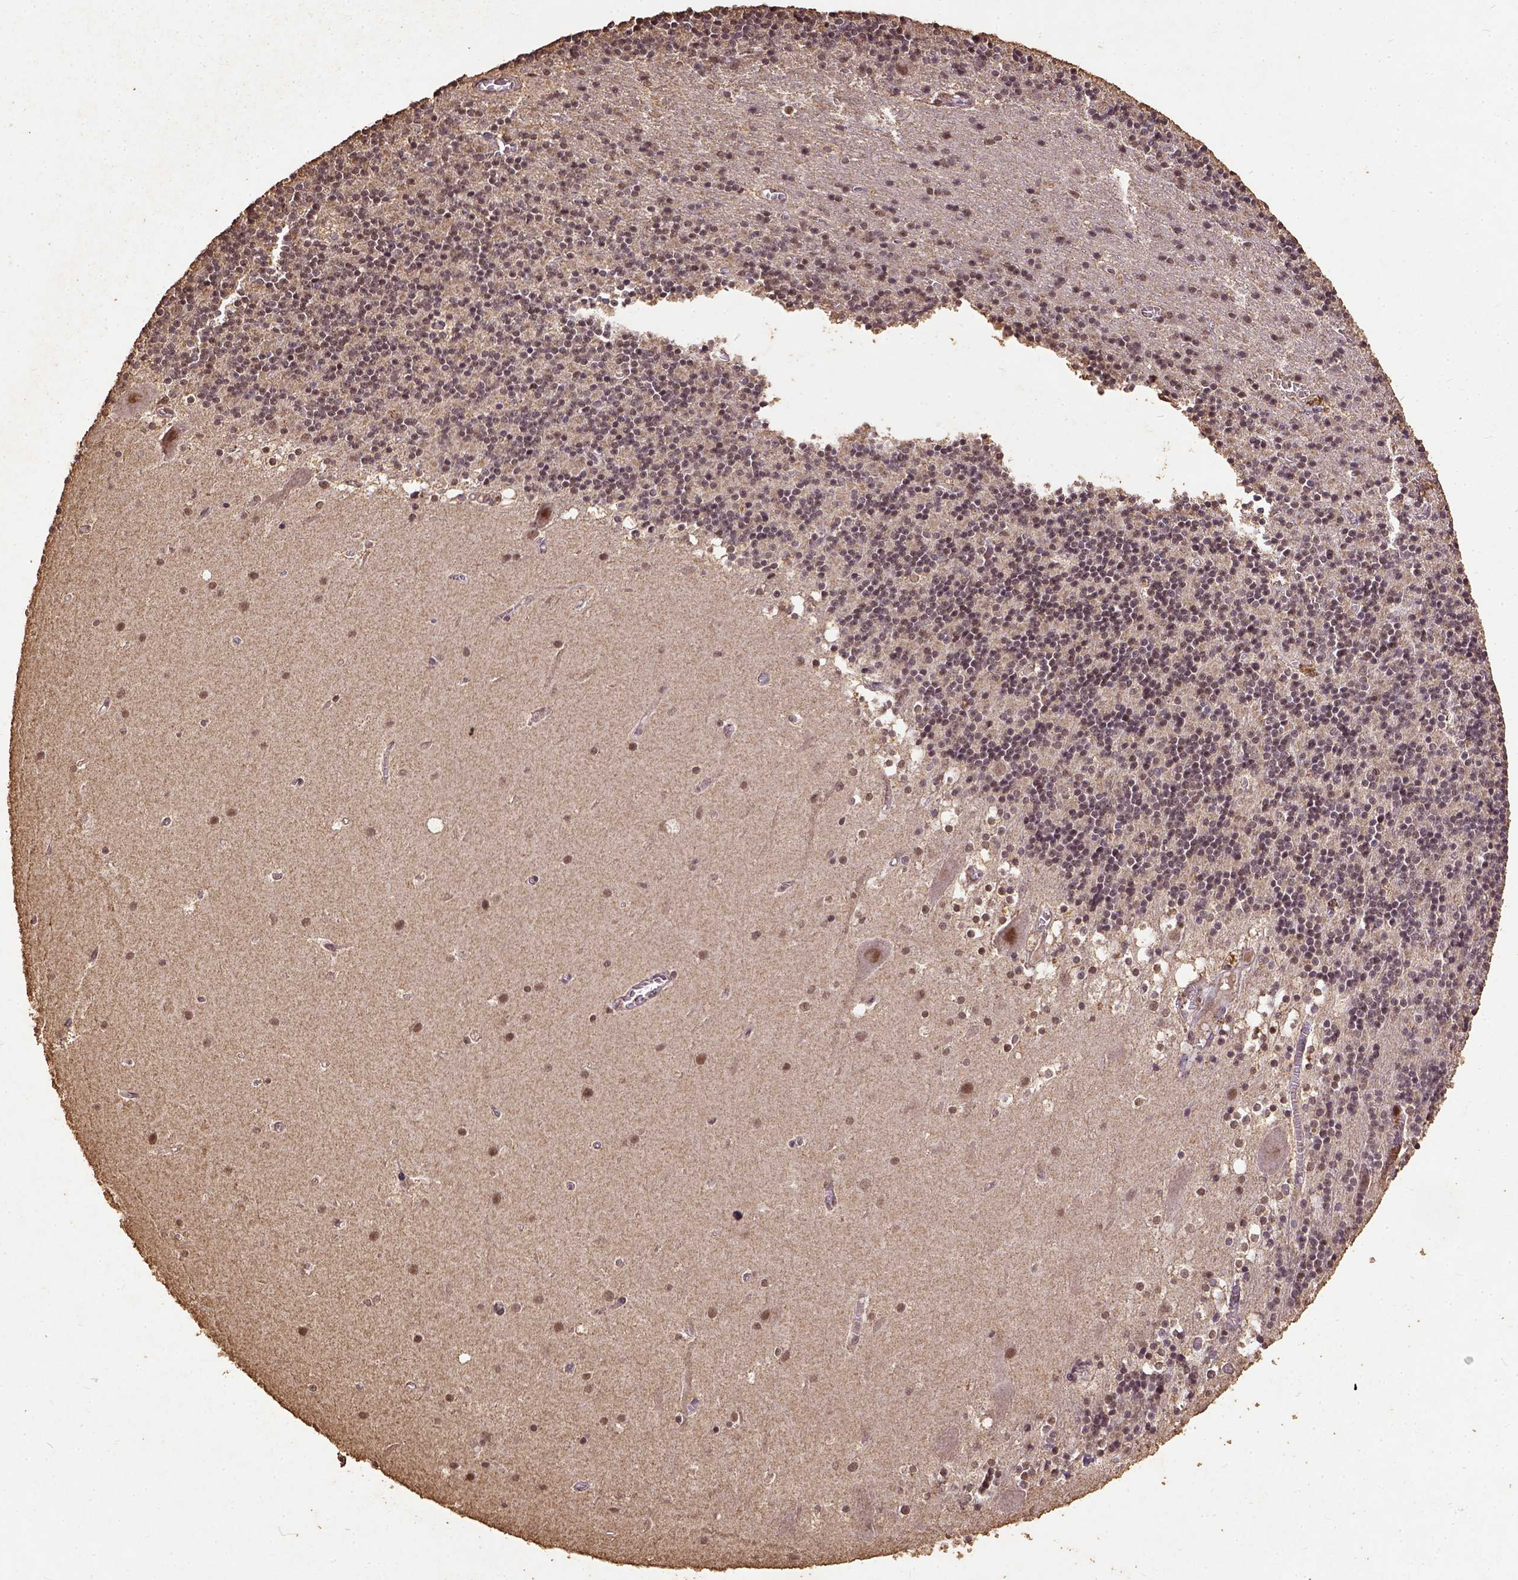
{"staining": {"intensity": "moderate", "quantity": "25%-75%", "location": "nuclear"}, "tissue": "cerebellum", "cell_type": "Cells in granular layer", "image_type": "normal", "snomed": [{"axis": "morphology", "description": "Normal tissue, NOS"}, {"axis": "topography", "description": "Cerebellum"}], "caption": "A brown stain highlights moderate nuclear staining of a protein in cells in granular layer of unremarkable human cerebellum. (DAB (3,3'-diaminobenzidine) IHC with brightfield microscopy, high magnification).", "gene": "NACC1", "patient": {"sex": "male", "age": 70}}